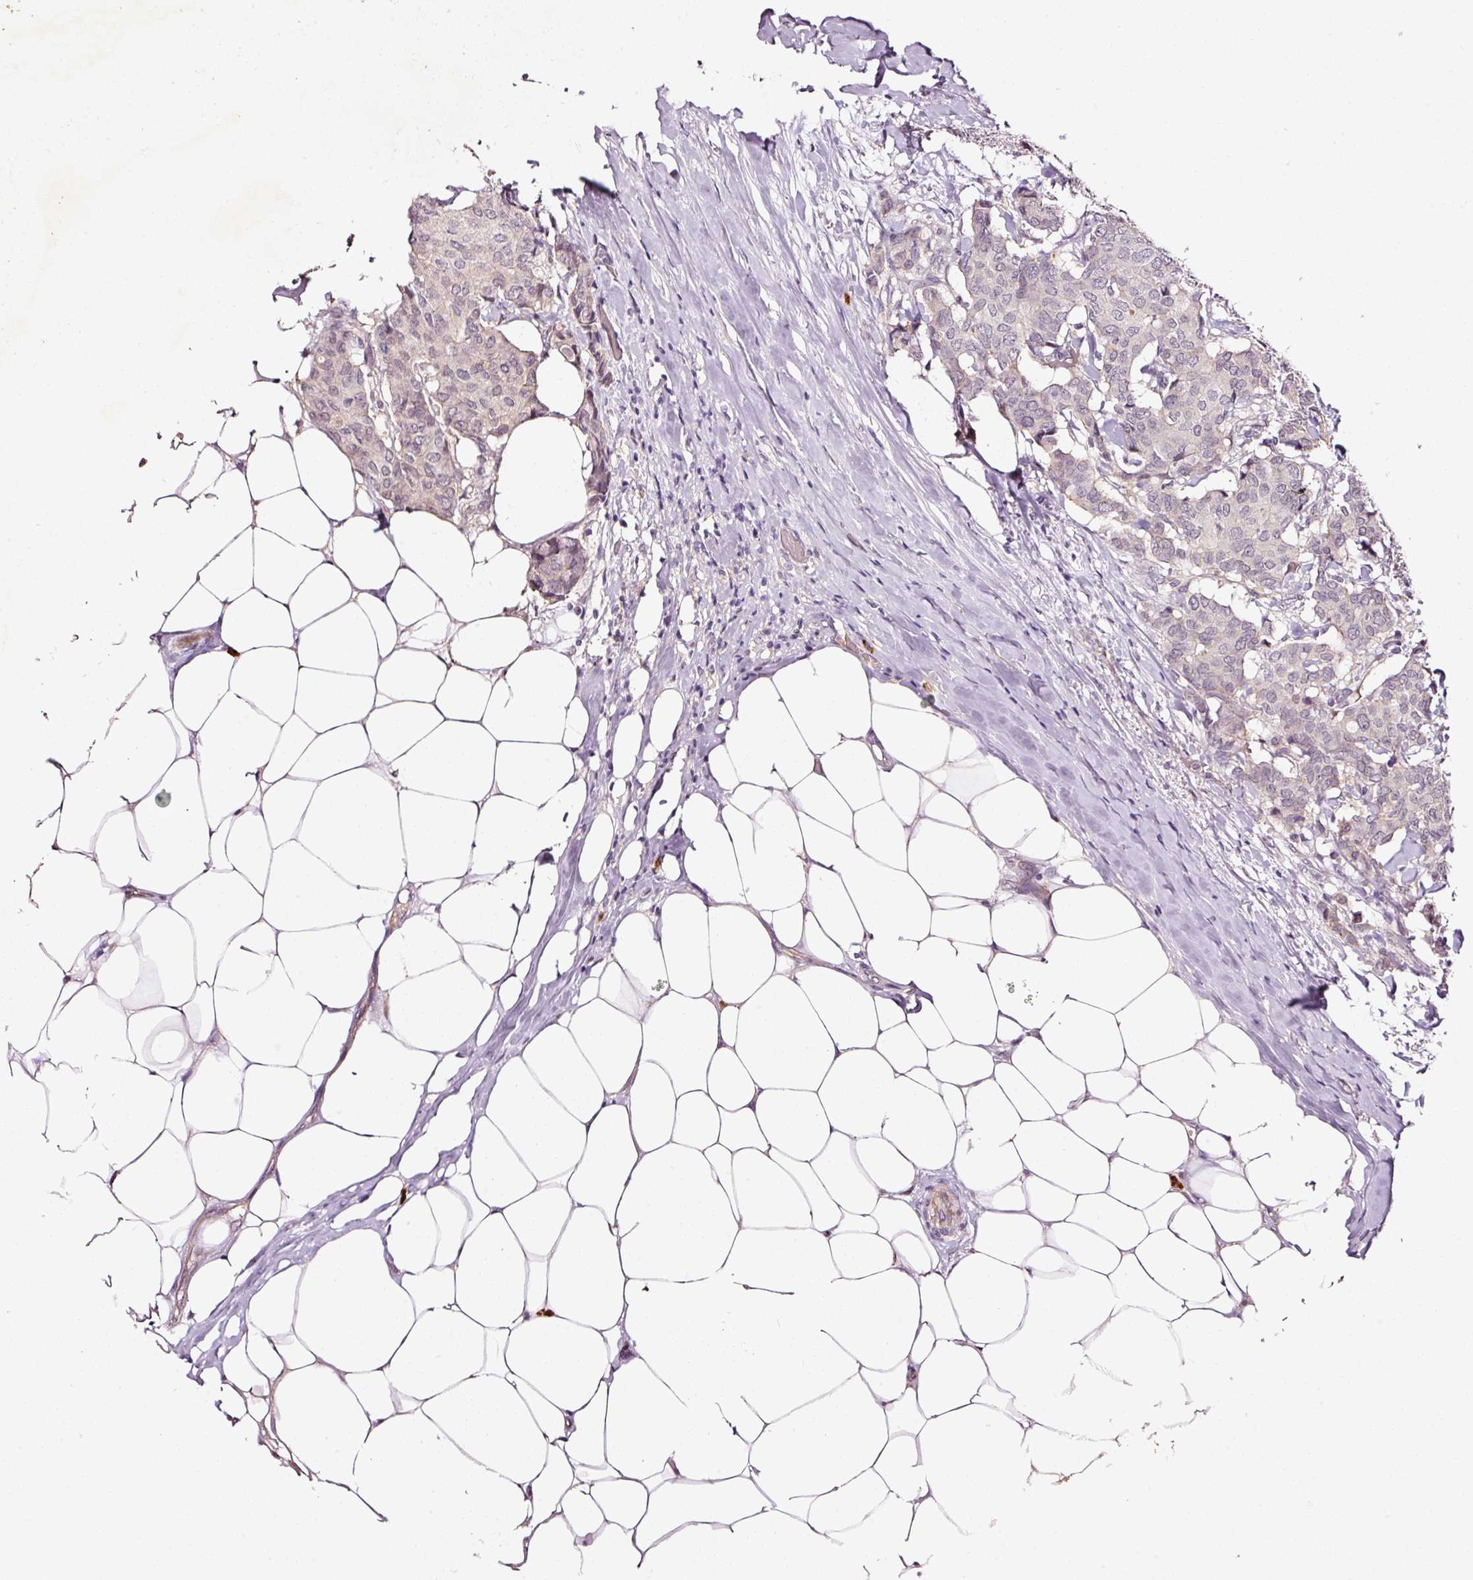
{"staining": {"intensity": "weak", "quantity": ">75%", "location": "cytoplasmic/membranous,nuclear"}, "tissue": "breast cancer", "cell_type": "Tumor cells", "image_type": "cancer", "snomed": [{"axis": "morphology", "description": "Duct carcinoma"}, {"axis": "topography", "description": "Breast"}], "caption": "DAB immunohistochemical staining of human breast invasive ductal carcinoma reveals weak cytoplasmic/membranous and nuclear protein staining in approximately >75% of tumor cells.", "gene": "ABCB4", "patient": {"sex": "female", "age": 75}}